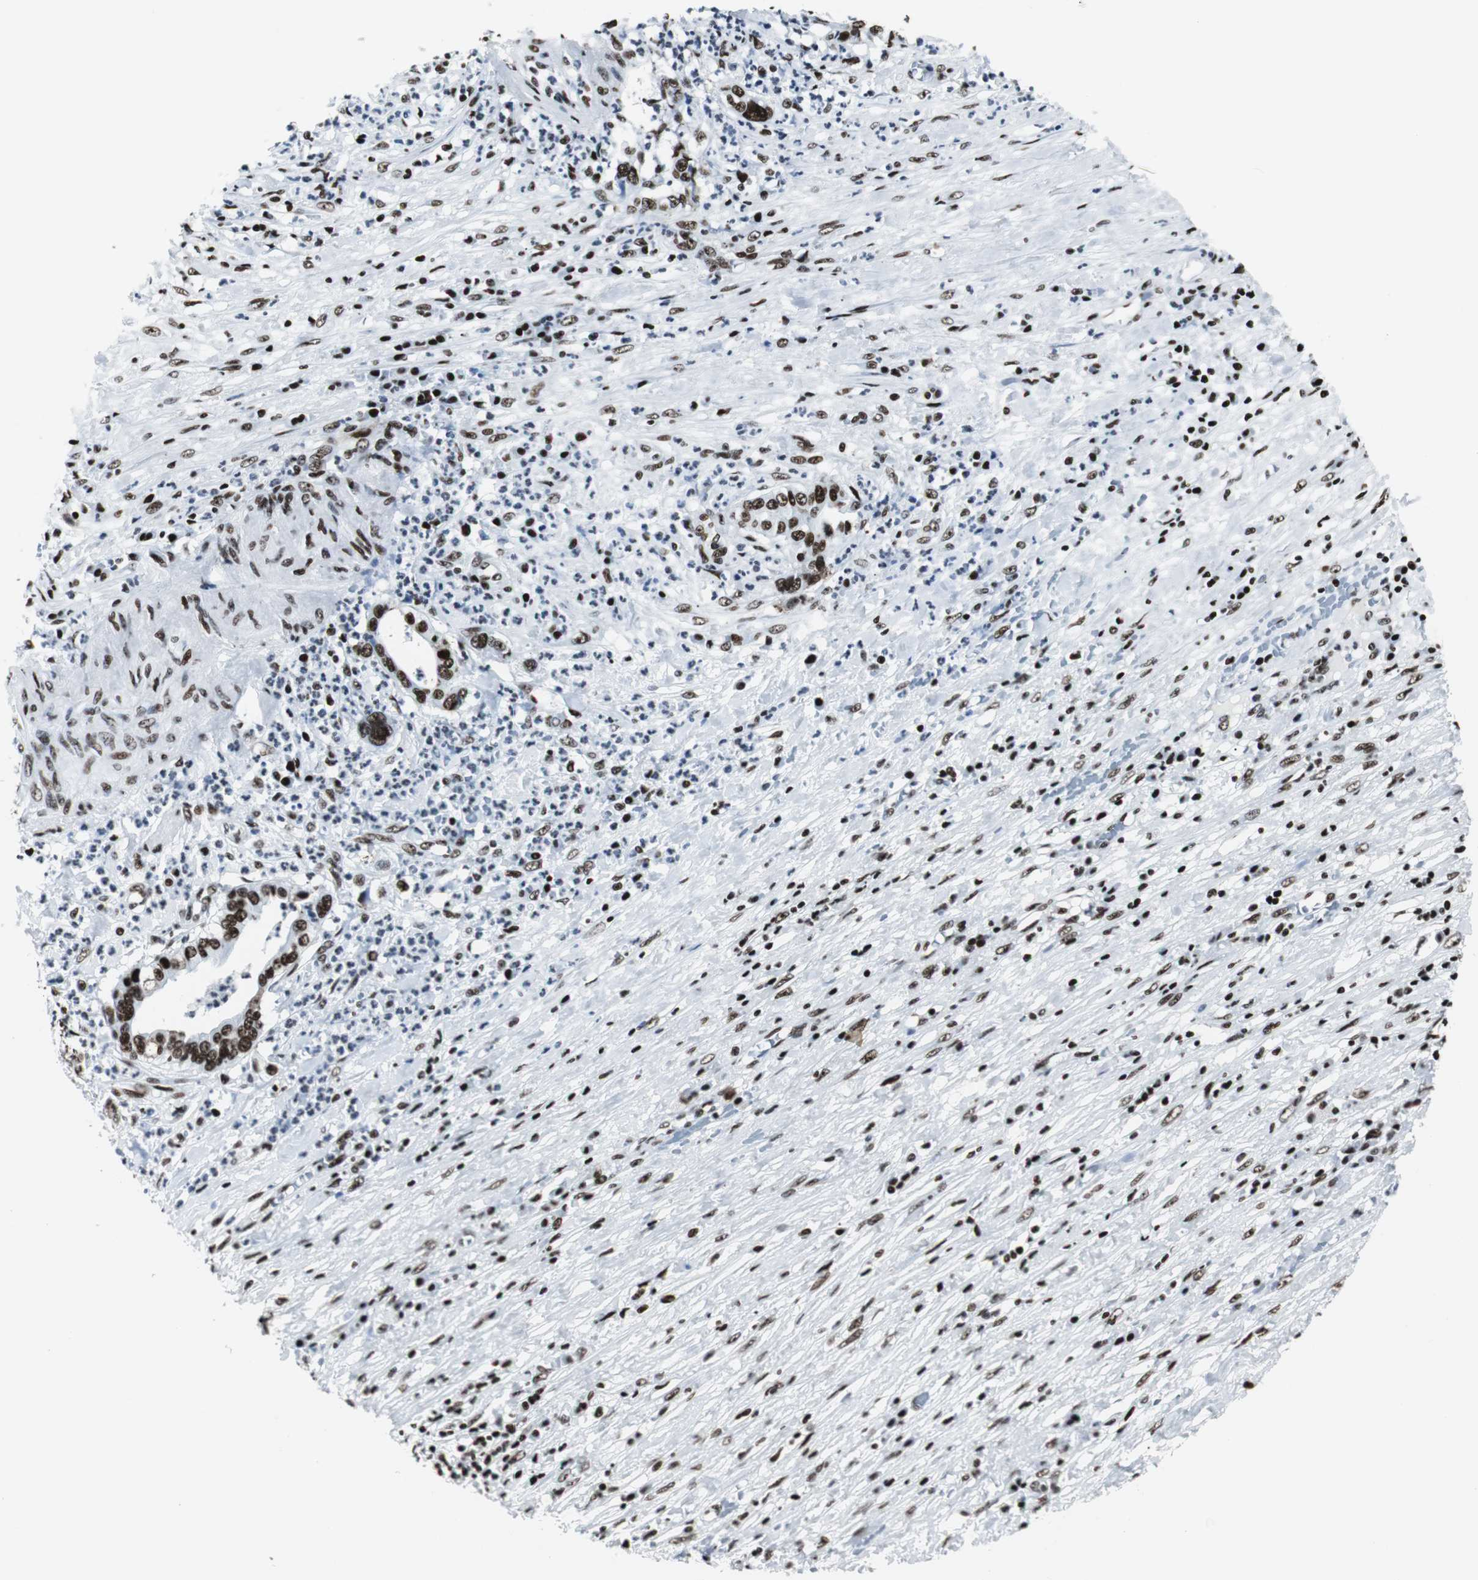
{"staining": {"intensity": "strong", "quantity": ">75%", "location": "nuclear"}, "tissue": "liver cancer", "cell_type": "Tumor cells", "image_type": "cancer", "snomed": [{"axis": "morphology", "description": "Cholangiocarcinoma"}, {"axis": "topography", "description": "Liver"}], "caption": "Immunohistochemistry (DAB) staining of human cholangiocarcinoma (liver) displays strong nuclear protein expression in about >75% of tumor cells. The staining was performed using DAB (3,3'-diaminobenzidine) to visualize the protein expression in brown, while the nuclei were stained in blue with hematoxylin (Magnification: 20x).", "gene": "NCL", "patient": {"sex": "female", "age": 61}}